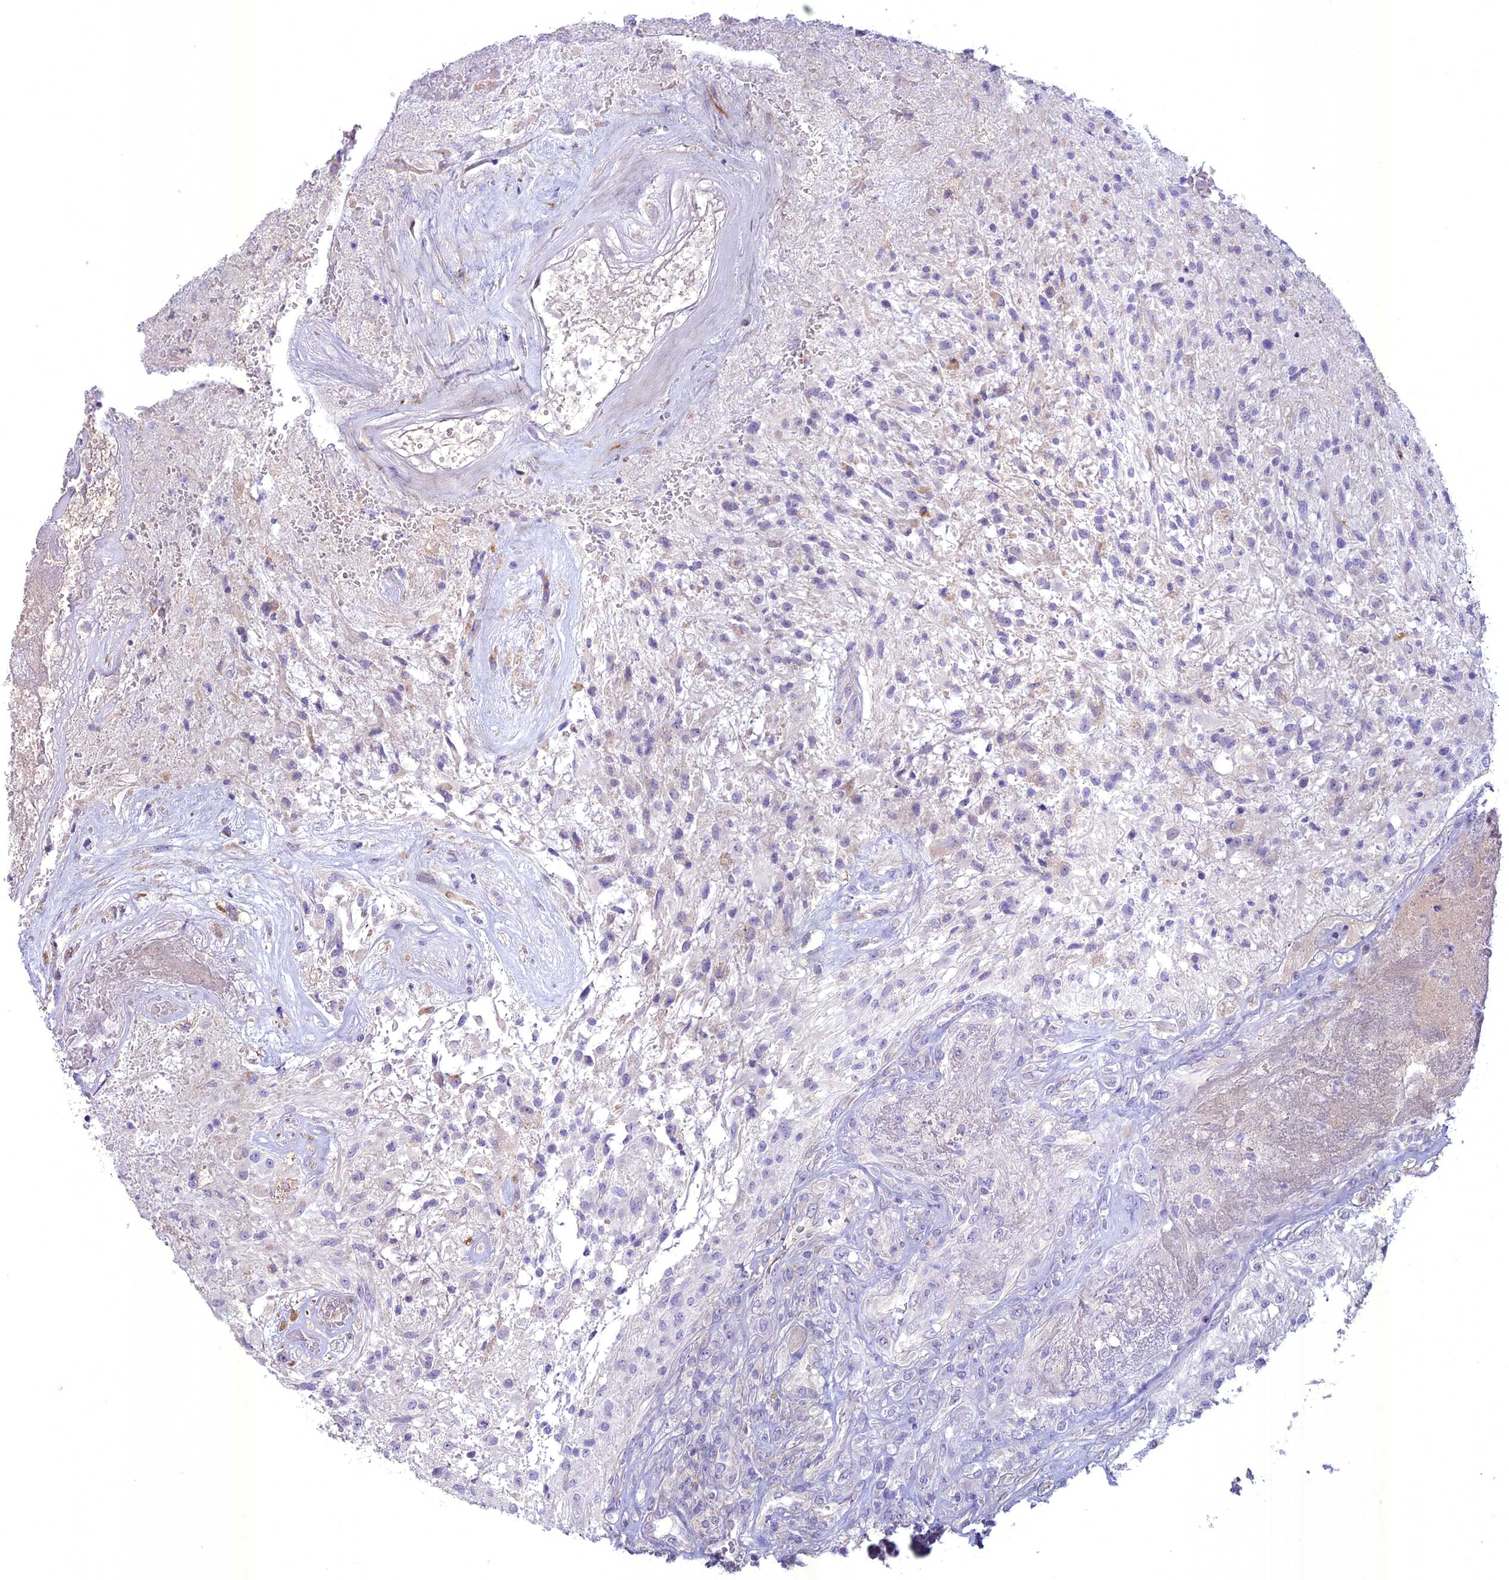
{"staining": {"intensity": "negative", "quantity": "none", "location": "none"}, "tissue": "glioma", "cell_type": "Tumor cells", "image_type": "cancer", "snomed": [{"axis": "morphology", "description": "Glioma, malignant, High grade"}, {"axis": "topography", "description": "Brain"}], "caption": "Tumor cells are negative for brown protein staining in malignant high-grade glioma.", "gene": "SPHKAP", "patient": {"sex": "male", "age": 56}}